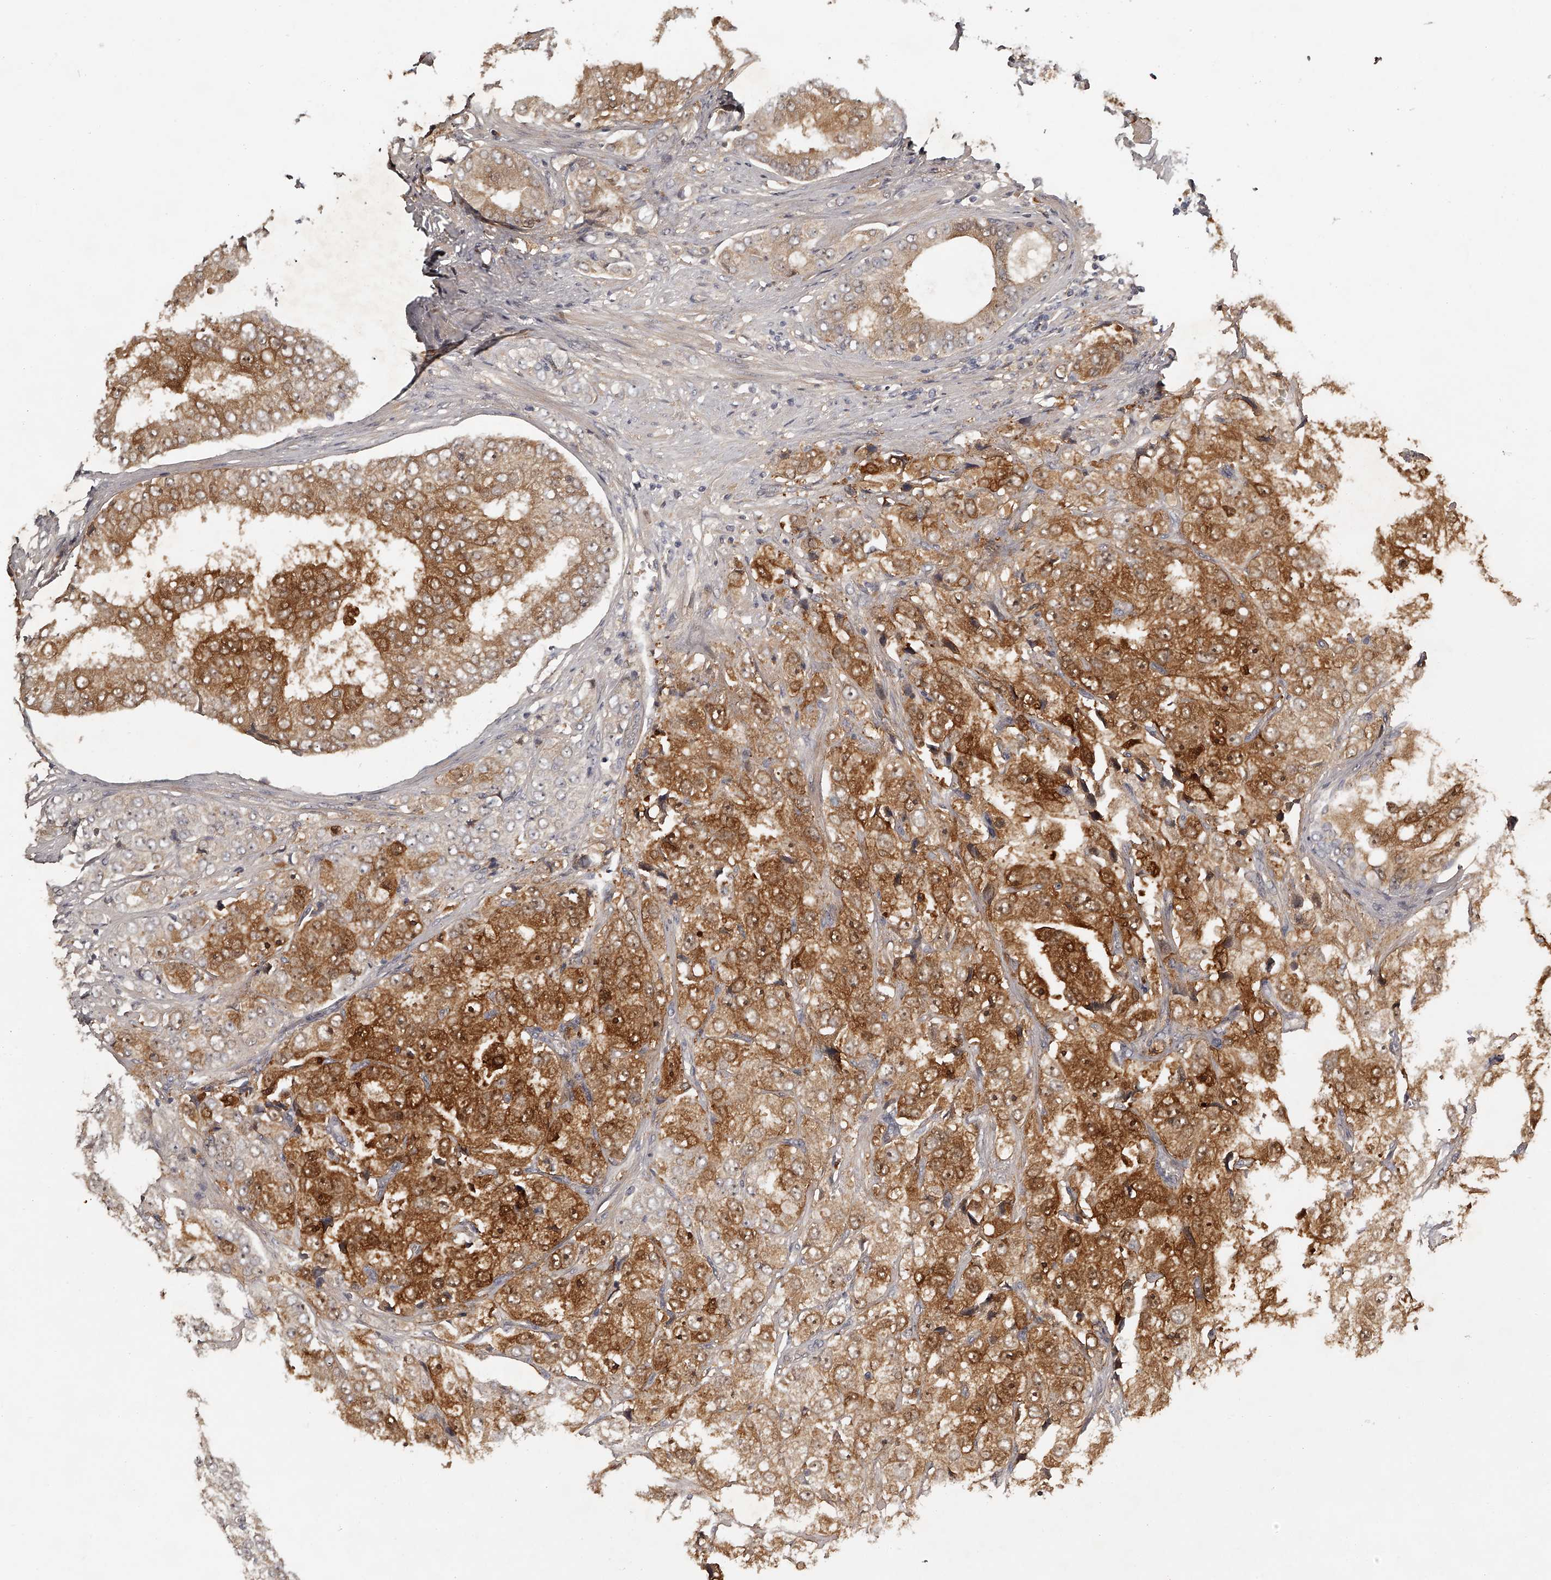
{"staining": {"intensity": "moderate", "quantity": ">75%", "location": "cytoplasmic/membranous"}, "tissue": "prostate cancer", "cell_type": "Tumor cells", "image_type": "cancer", "snomed": [{"axis": "morphology", "description": "Adenocarcinoma, High grade"}, {"axis": "topography", "description": "Prostate"}], "caption": "This histopathology image reveals immunohistochemistry (IHC) staining of human prostate cancer (high-grade adenocarcinoma), with medium moderate cytoplasmic/membranous positivity in about >75% of tumor cells.", "gene": "GGCT", "patient": {"sex": "male", "age": 58}}